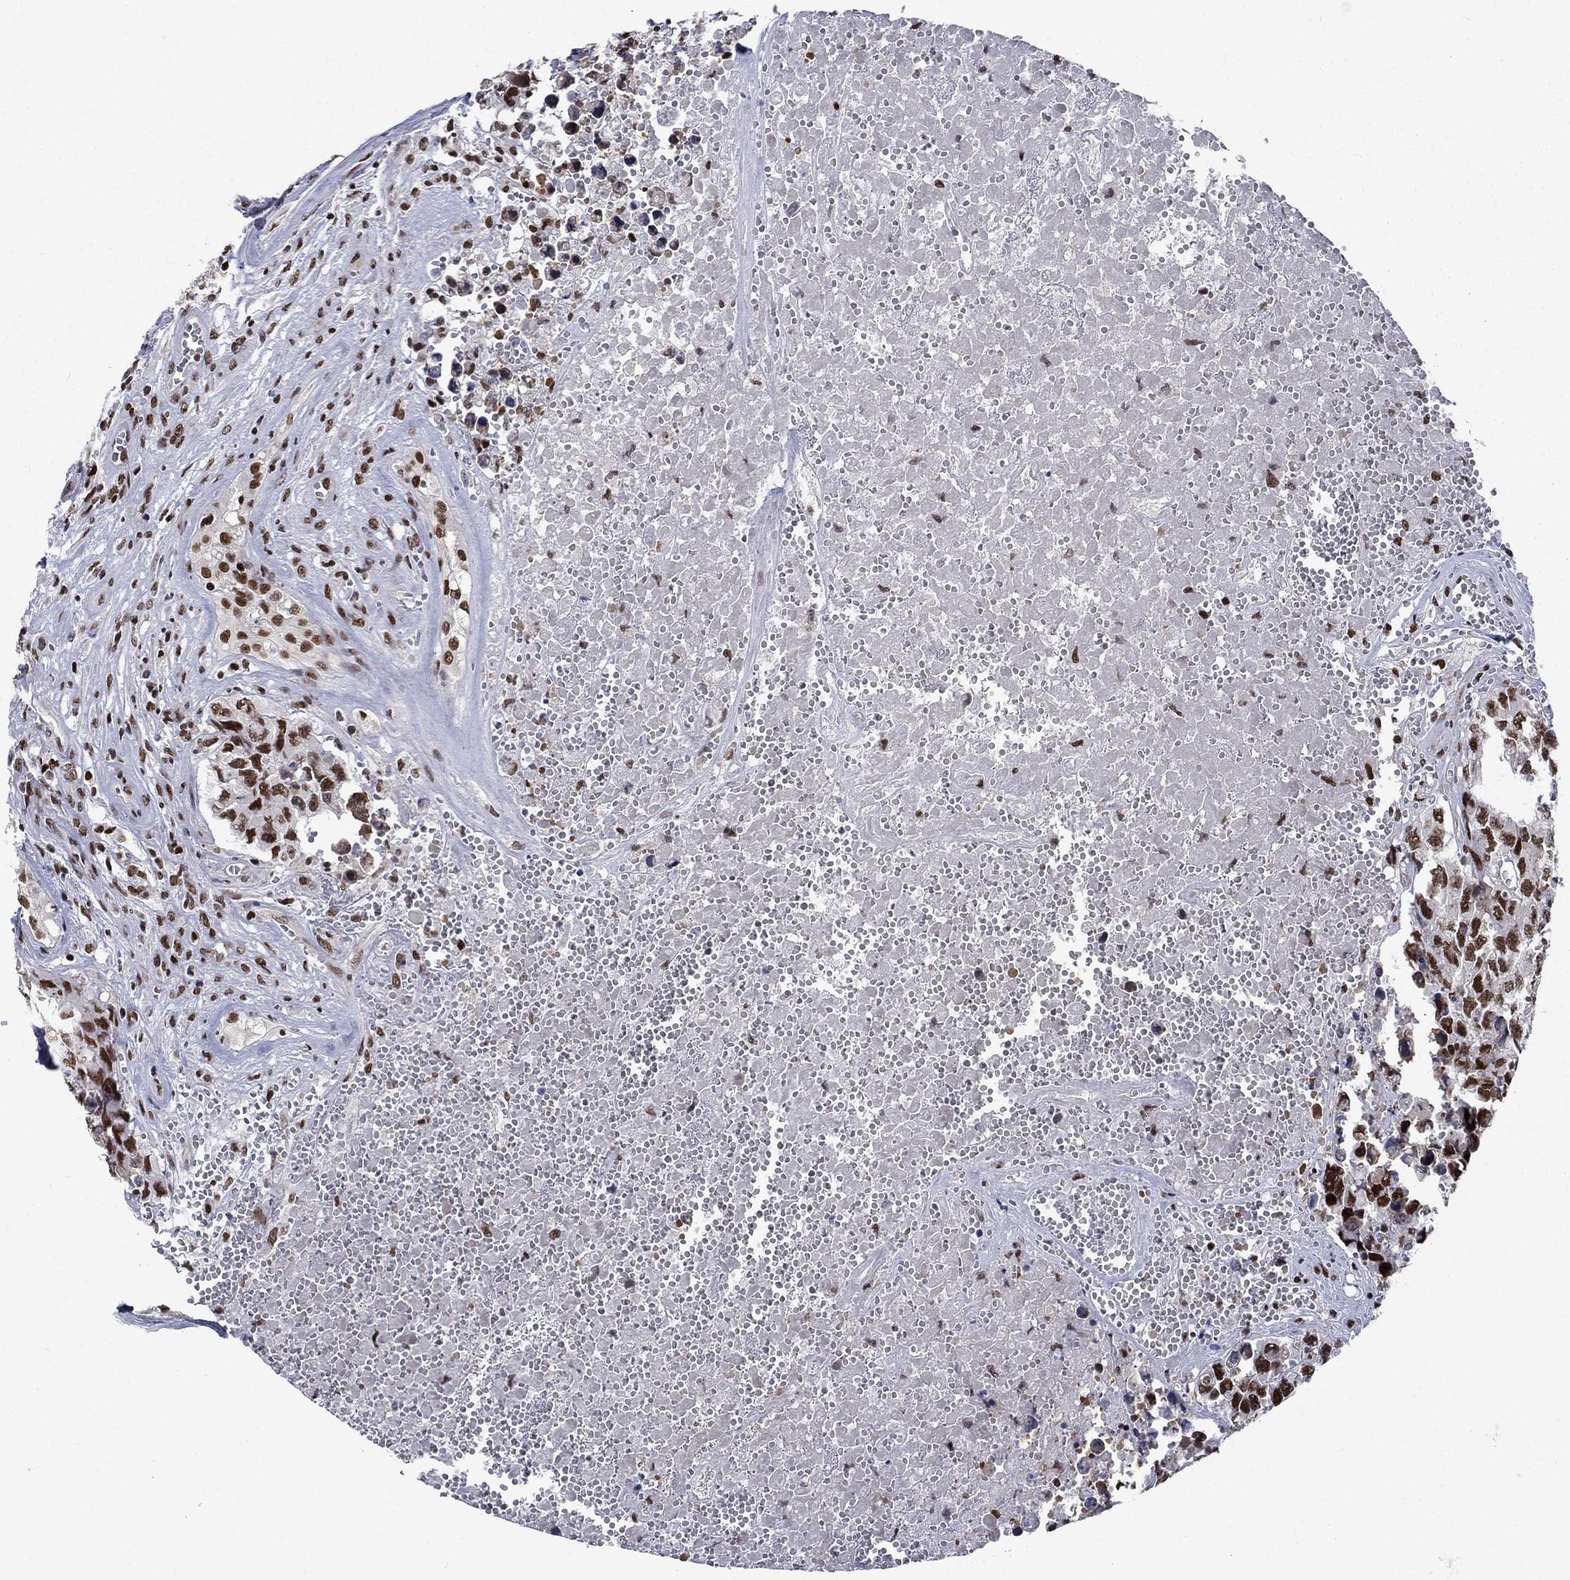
{"staining": {"intensity": "moderate", "quantity": ">75%", "location": "nuclear"}, "tissue": "testis cancer", "cell_type": "Tumor cells", "image_type": "cancer", "snomed": [{"axis": "morphology", "description": "Carcinoma, Embryonal, NOS"}, {"axis": "topography", "description": "Testis"}], "caption": "This image displays embryonal carcinoma (testis) stained with immunohistochemistry (IHC) to label a protein in brown. The nuclear of tumor cells show moderate positivity for the protein. Nuclei are counter-stained blue.", "gene": "RPRD1B", "patient": {"sex": "male", "age": 23}}